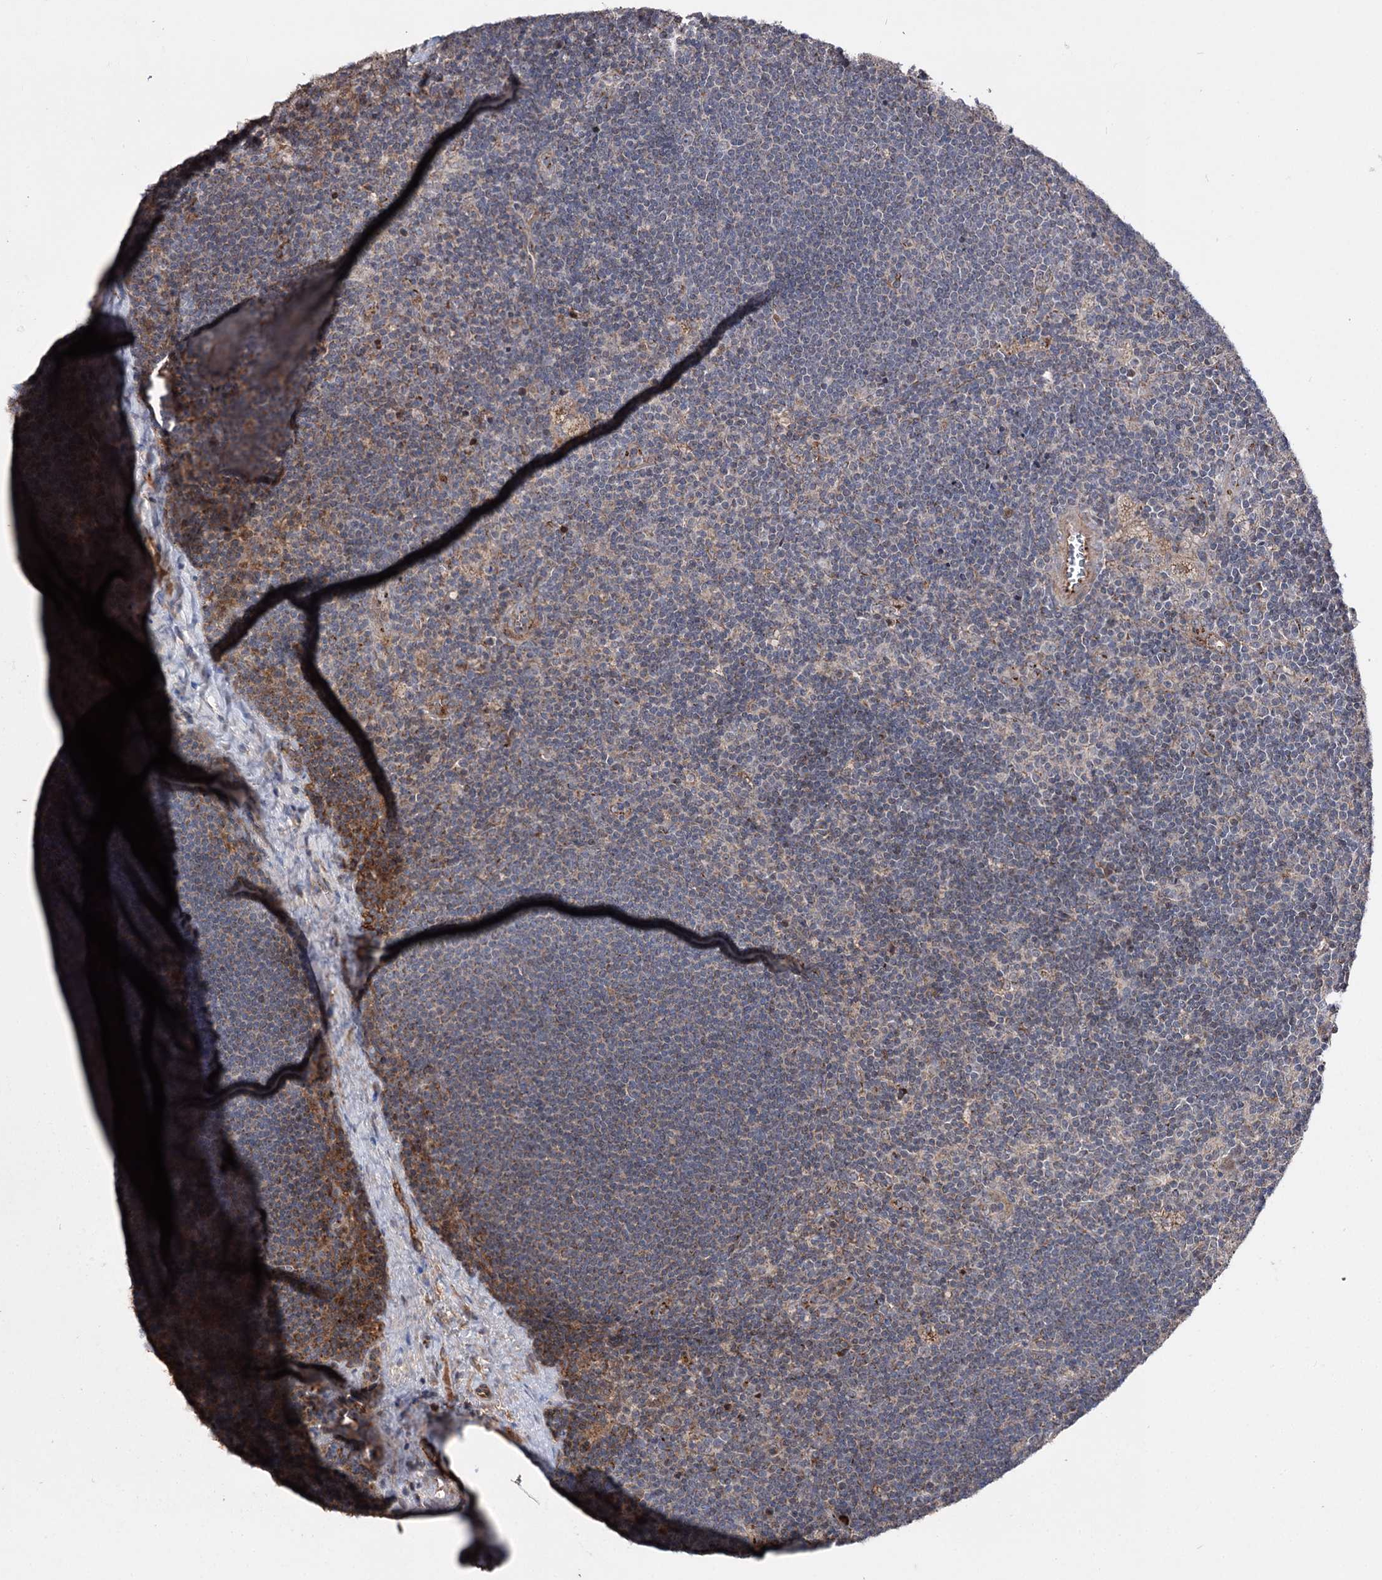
{"staining": {"intensity": "moderate", "quantity": "<25%", "location": "cytoplasmic/membranous"}, "tissue": "lymph node", "cell_type": "Non-germinal center cells", "image_type": "normal", "snomed": [{"axis": "morphology", "description": "Normal tissue, NOS"}, {"axis": "topography", "description": "Lymph node"}], "caption": "Lymph node stained with DAB (3,3'-diaminobenzidine) IHC demonstrates low levels of moderate cytoplasmic/membranous staining in approximately <25% of non-germinal center cells.", "gene": "ARHGAP20", "patient": {"sex": "male", "age": 24}}